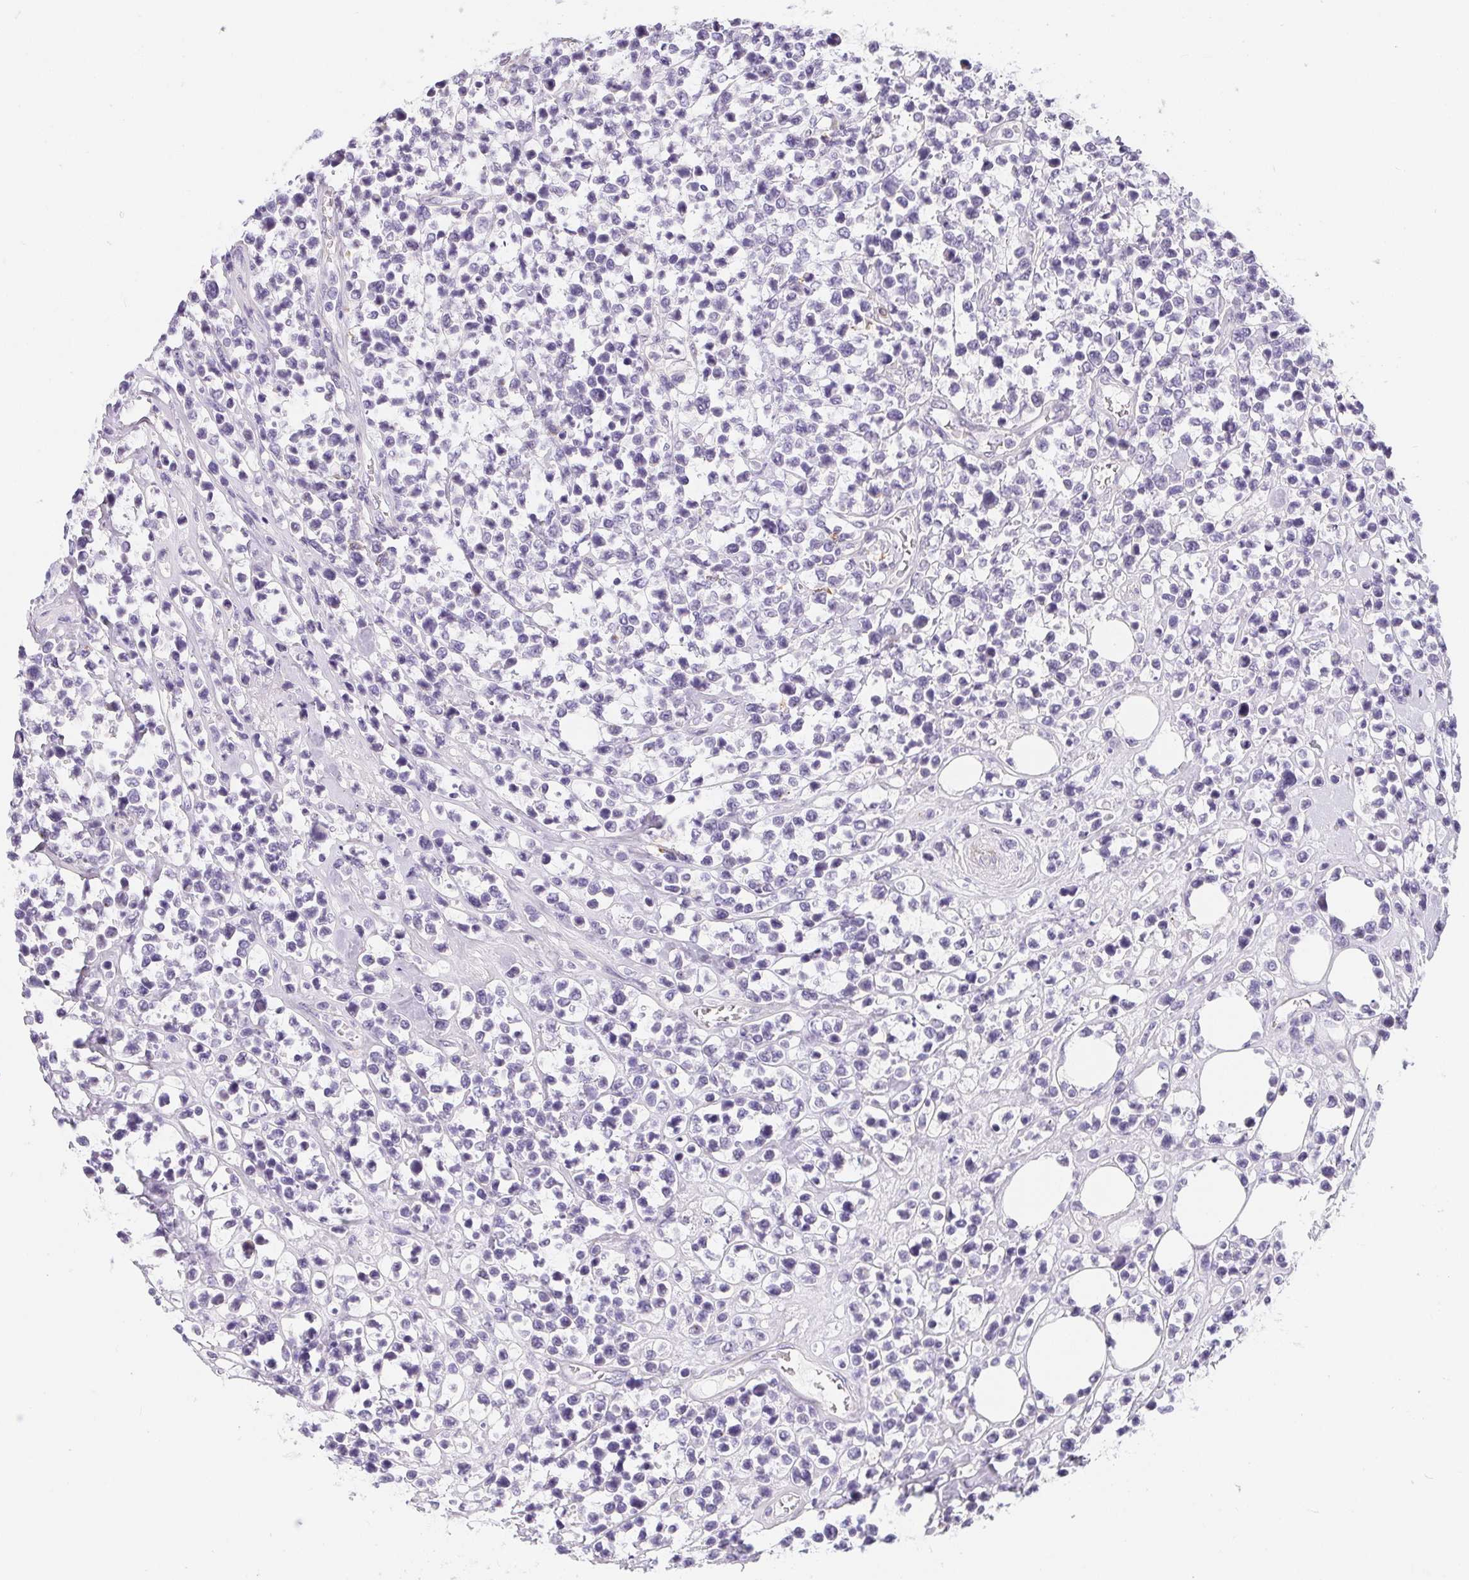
{"staining": {"intensity": "negative", "quantity": "none", "location": "none"}, "tissue": "lymphoma", "cell_type": "Tumor cells", "image_type": "cancer", "snomed": [{"axis": "morphology", "description": "Malignant lymphoma, non-Hodgkin's type, High grade"}, {"axis": "topography", "description": "Soft tissue"}], "caption": "This image is of malignant lymphoma, non-Hodgkin's type (high-grade) stained with immunohistochemistry to label a protein in brown with the nuclei are counter-stained blue. There is no staining in tumor cells. (Stains: DAB immunohistochemistry (IHC) with hematoxylin counter stain, Microscopy: brightfield microscopy at high magnification).", "gene": "MAP1A", "patient": {"sex": "female", "age": 56}}